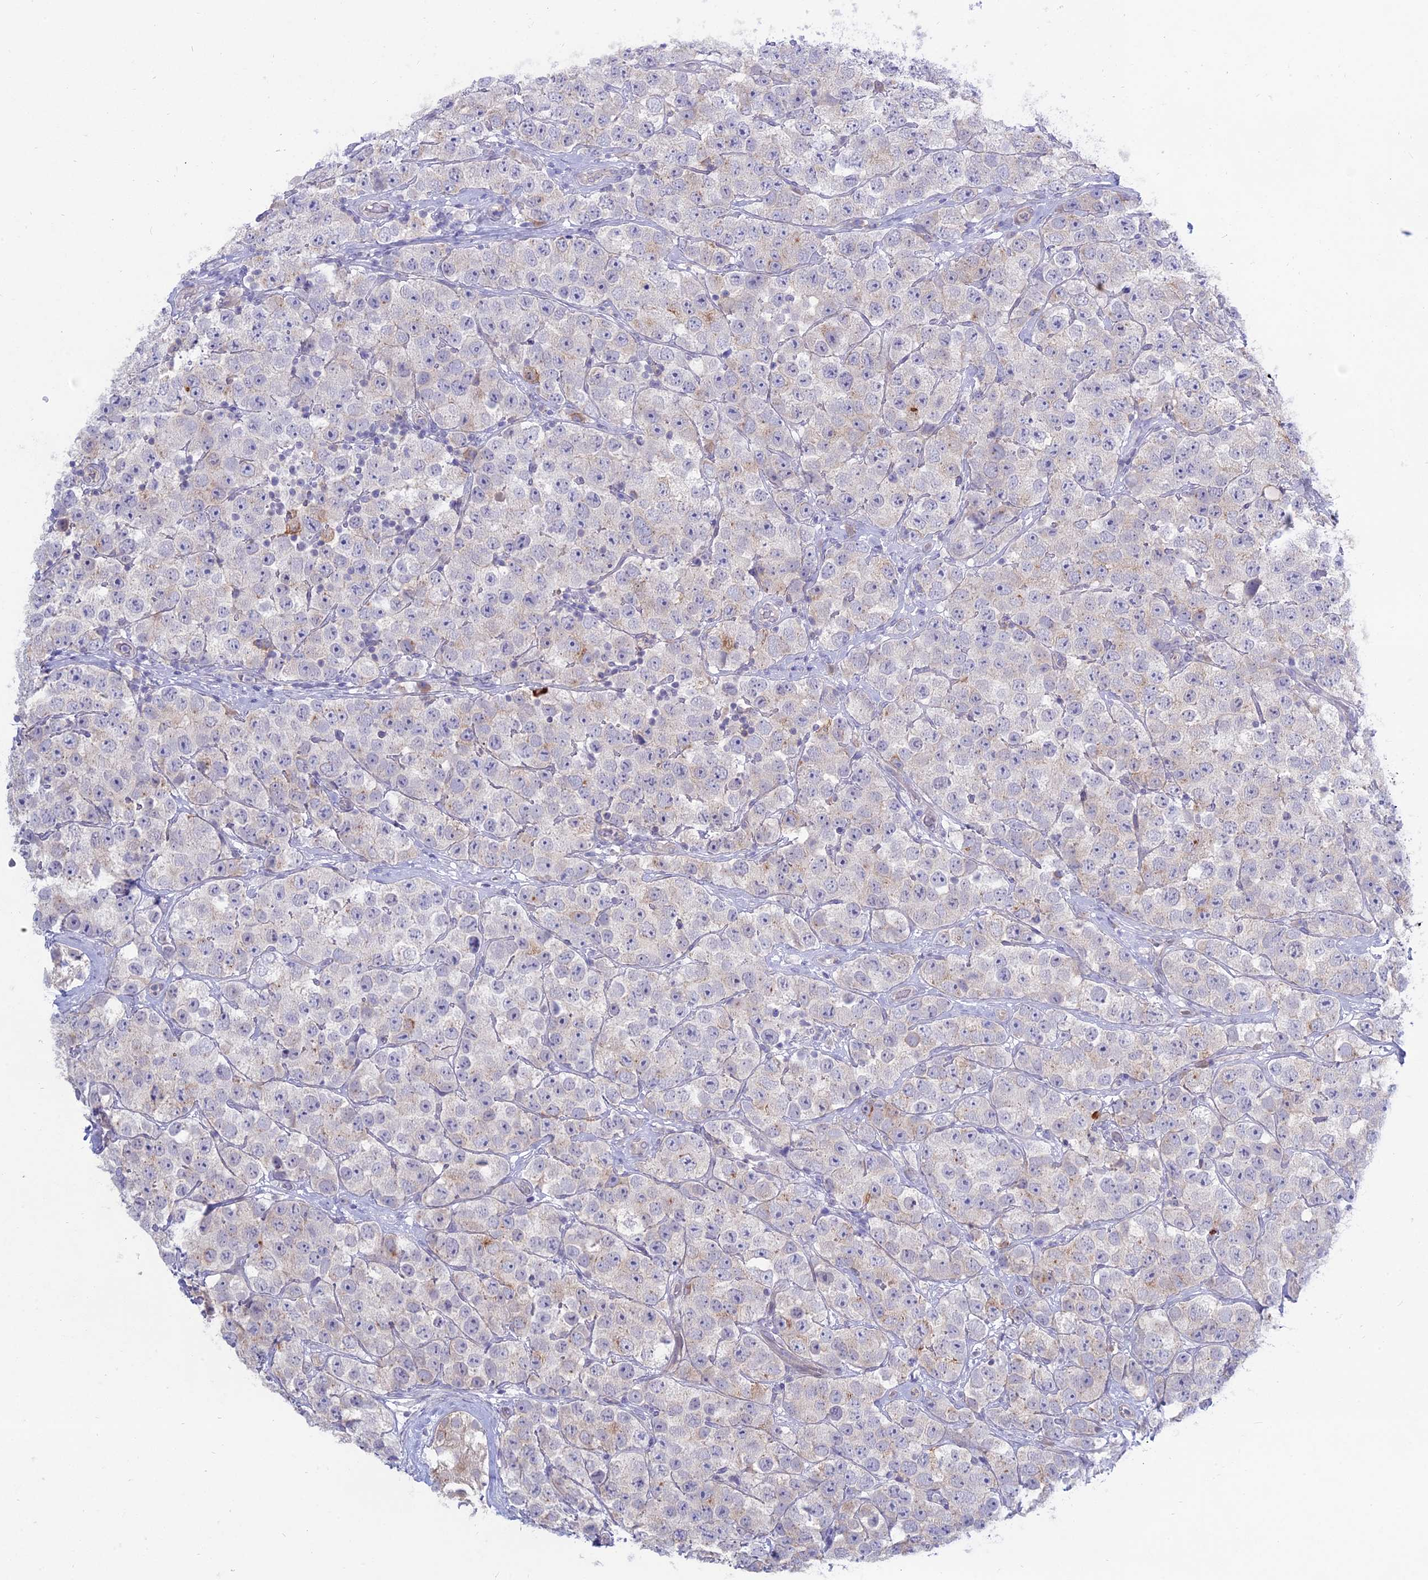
{"staining": {"intensity": "negative", "quantity": "none", "location": "none"}, "tissue": "testis cancer", "cell_type": "Tumor cells", "image_type": "cancer", "snomed": [{"axis": "morphology", "description": "Seminoma, NOS"}, {"axis": "topography", "description": "Testis"}], "caption": "Immunohistochemistry (IHC) of human seminoma (testis) exhibits no expression in tumor cells. (DAB (3,3'-diaminobenzidine) IHC, high magnification).", "gene": "MYO5B", "patient": {"sex": "male", "age": 28}}